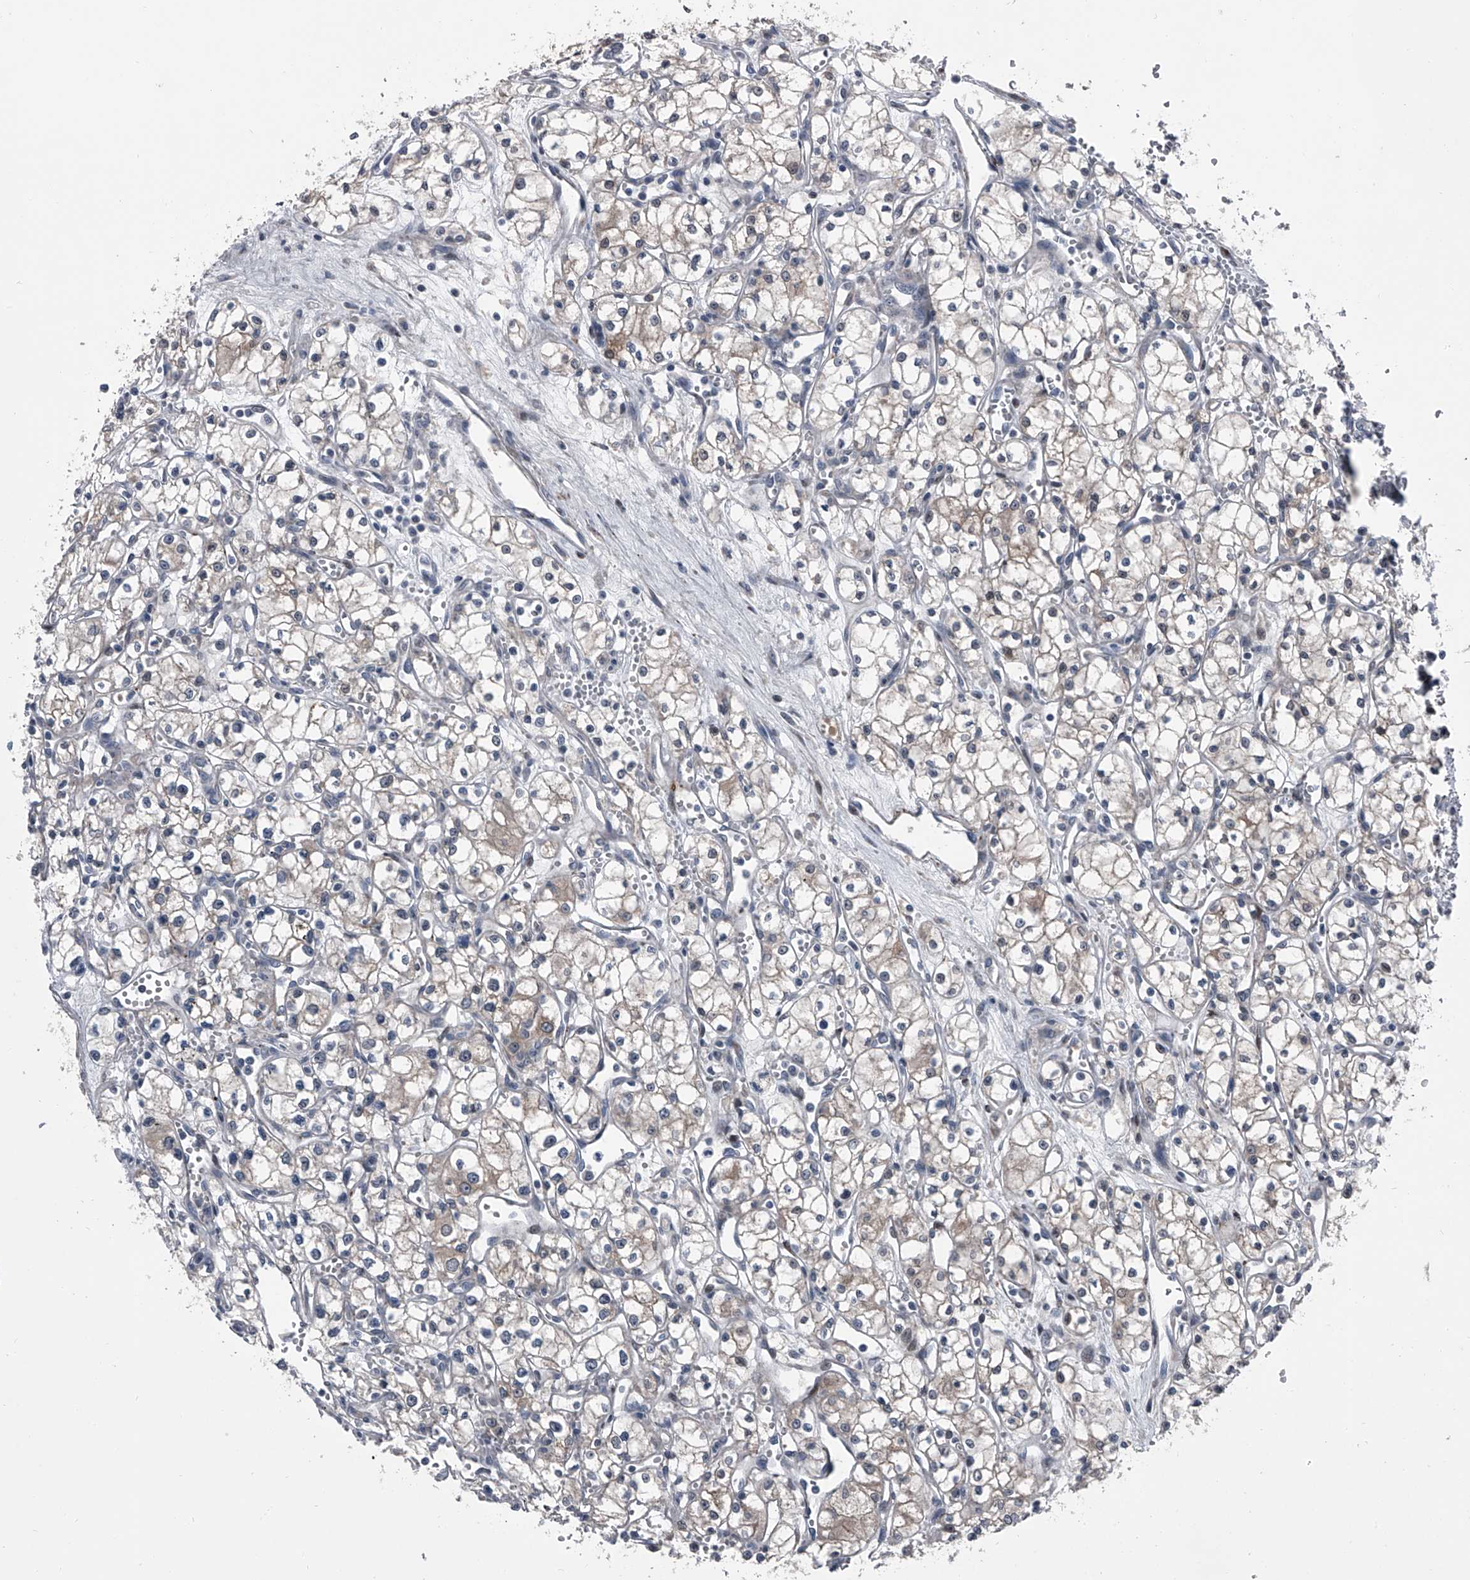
{"staining": {"intensity": "weak", "quantity": "<25%", "location": "cytoplasmic/membranous"}, "tissue": "renal cancer", "cell_type": "Tumor cells", "image_type": "cancer", "snomed": [{"axis": "morphology", "description": "Adenocarcinoma, NOS"}, {"axis": "topography", "description": "Kidney"}], "caption": "The immunohistochemistry (IHC) photomicrograph has no significant positivity in tumor cells of renal cancer tissue.", "gene": "ELK4", "patient": {"sex": "male", "age": 59}}